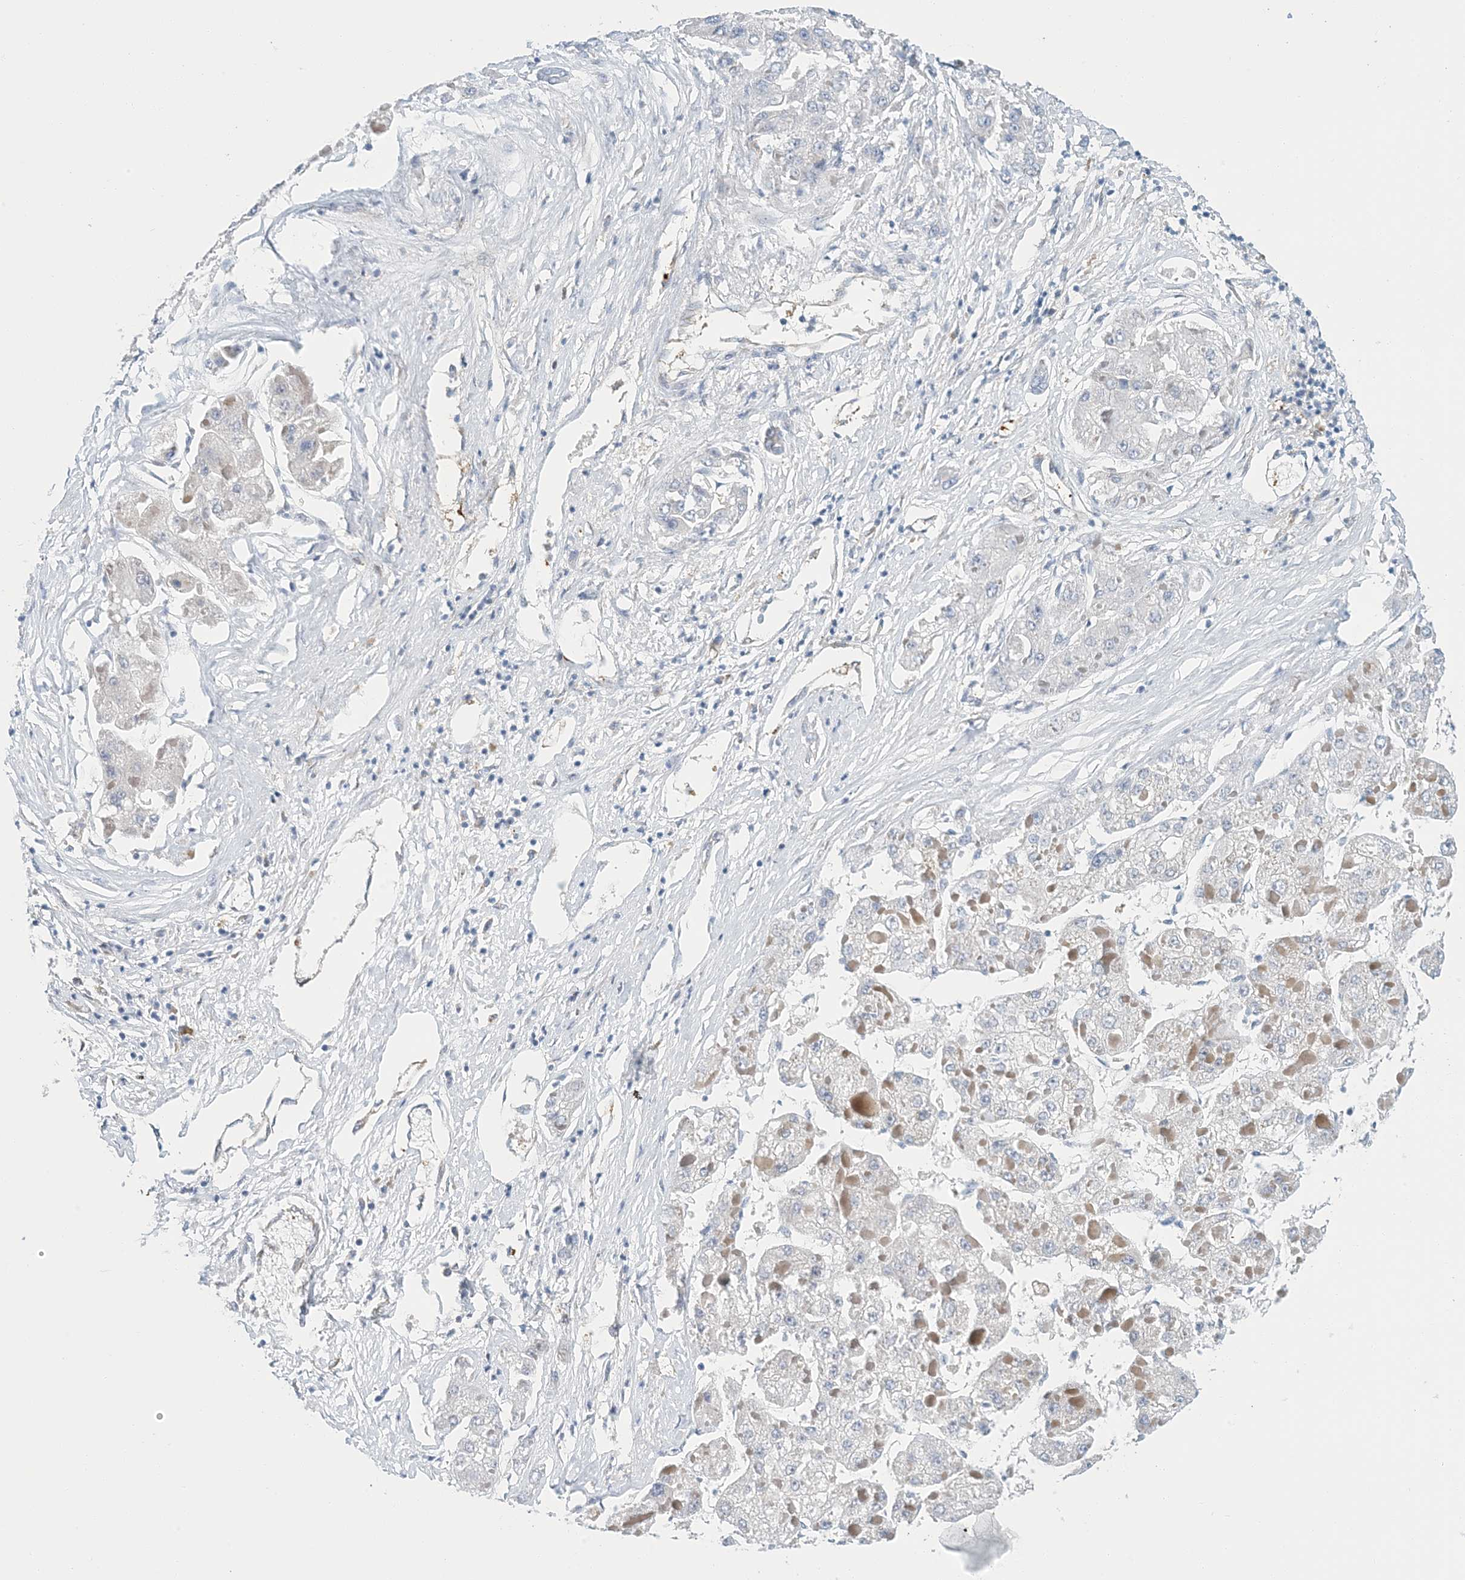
{"staining": {"intensity": "negative", "quantity": "none", "location": "none"}, "tissue": "liver cancer", "cell_type": "Tumor cells", "image_type": "cancer", "snomed": [{"axis": "morphology", "description": "Carcinoma, Hepatocellular, NOS"}, {"axis": "topography", "description": "Liver"}], "caption": "Human liver cancer stained for a protein using immunohistochemistry (IHC) exhibits no staining in tumor cells.", "gene": "PCDHA2", "patient": {"sex": "female", "age": 73}}